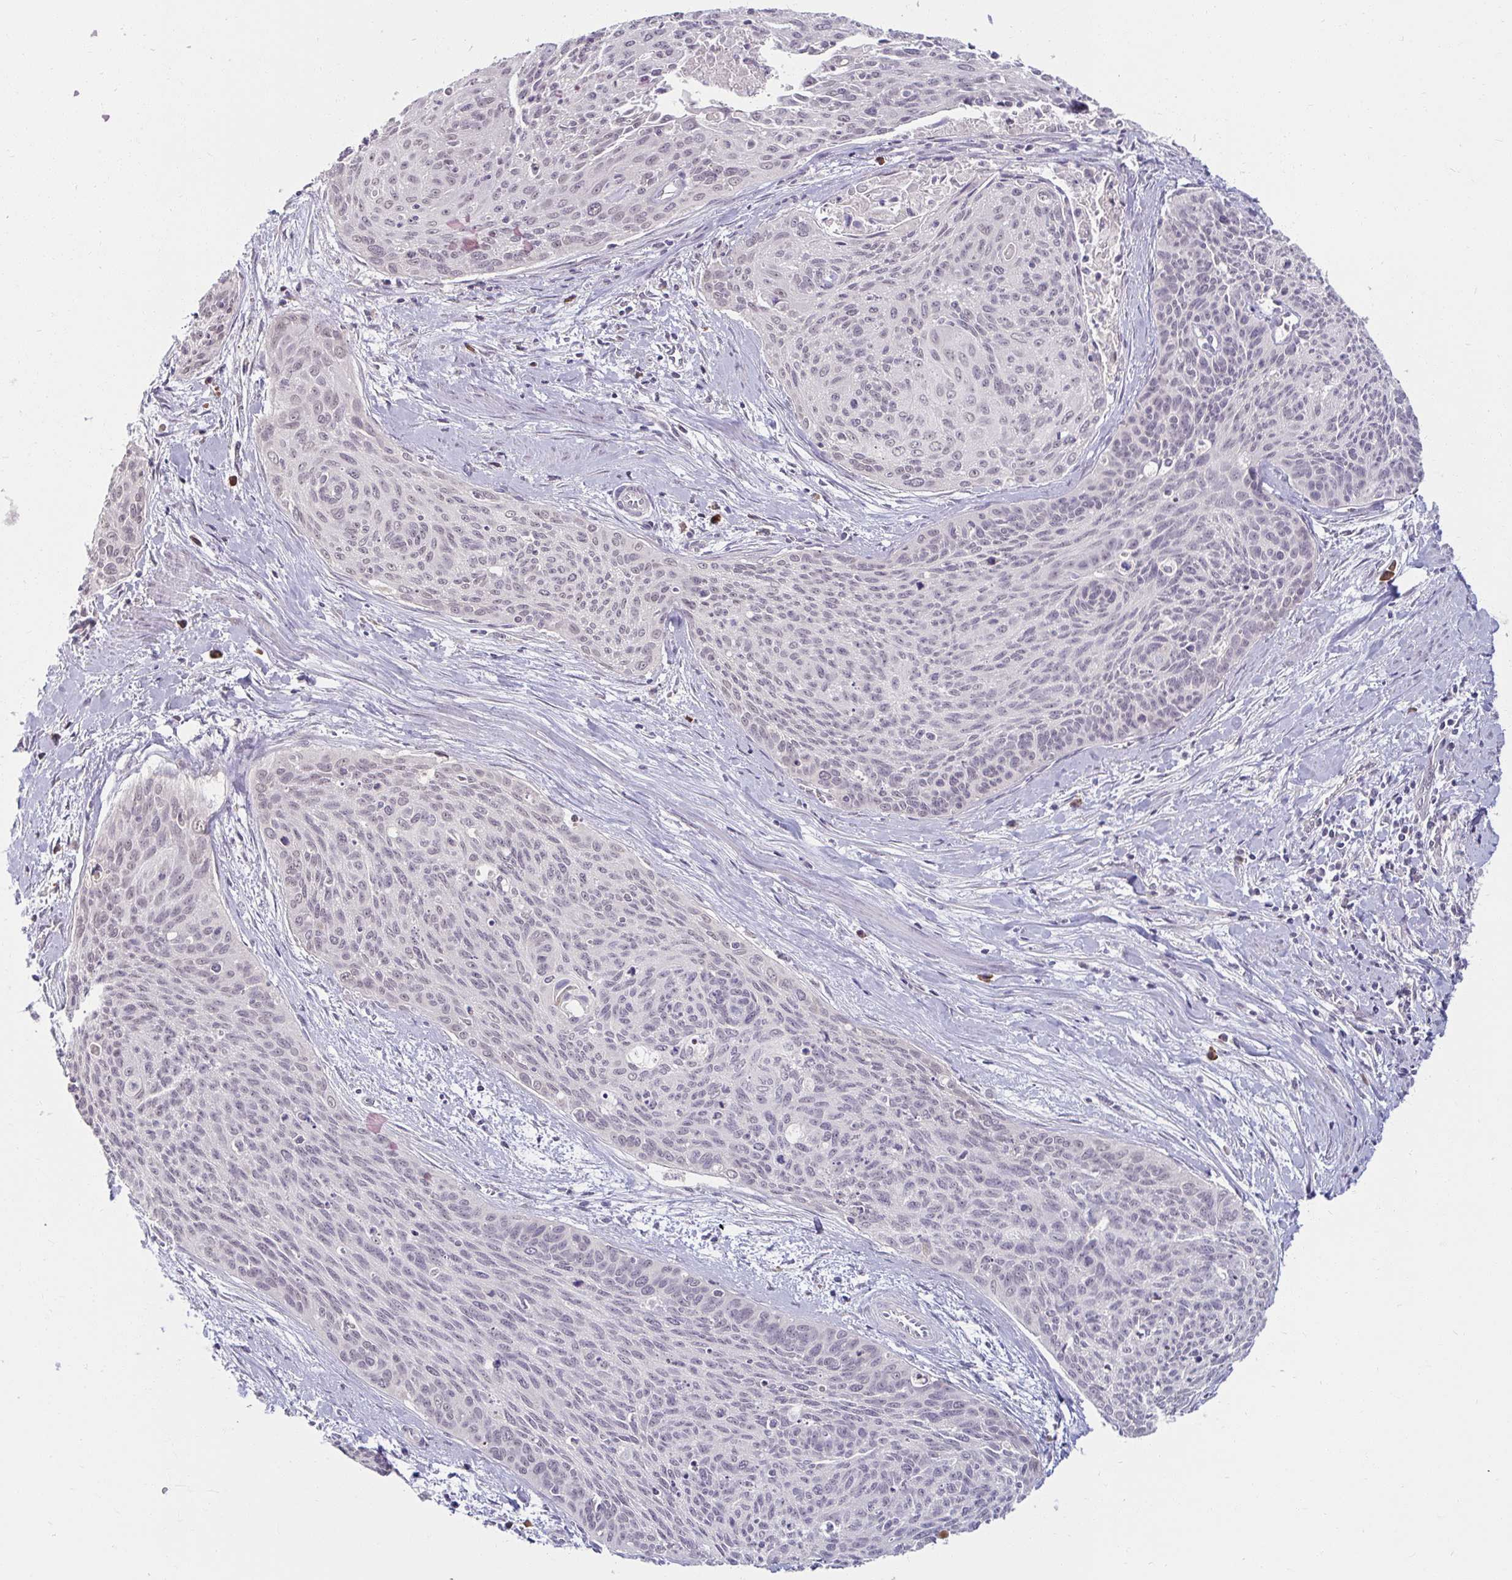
{"staining": {"intensity": "negative", "quantity": "none", "location": "none"}, "tissue": "cervical cancer", "cell_type": "Tumor cells", "image_type": "cancer", "snomed": [{"axis": "morphology", "description": "Squamous cell carcinoma, NOS"}, {"axis": "topography", "description": "Cervix"}], "caption": "The immunohistochemistry (IHC) photomicrograph has no significant positivity in tumor cells of cervical squamous cell carcinoma tissue.", "gene": "DDN", "patient": {"sex": "female", "age": 55}}